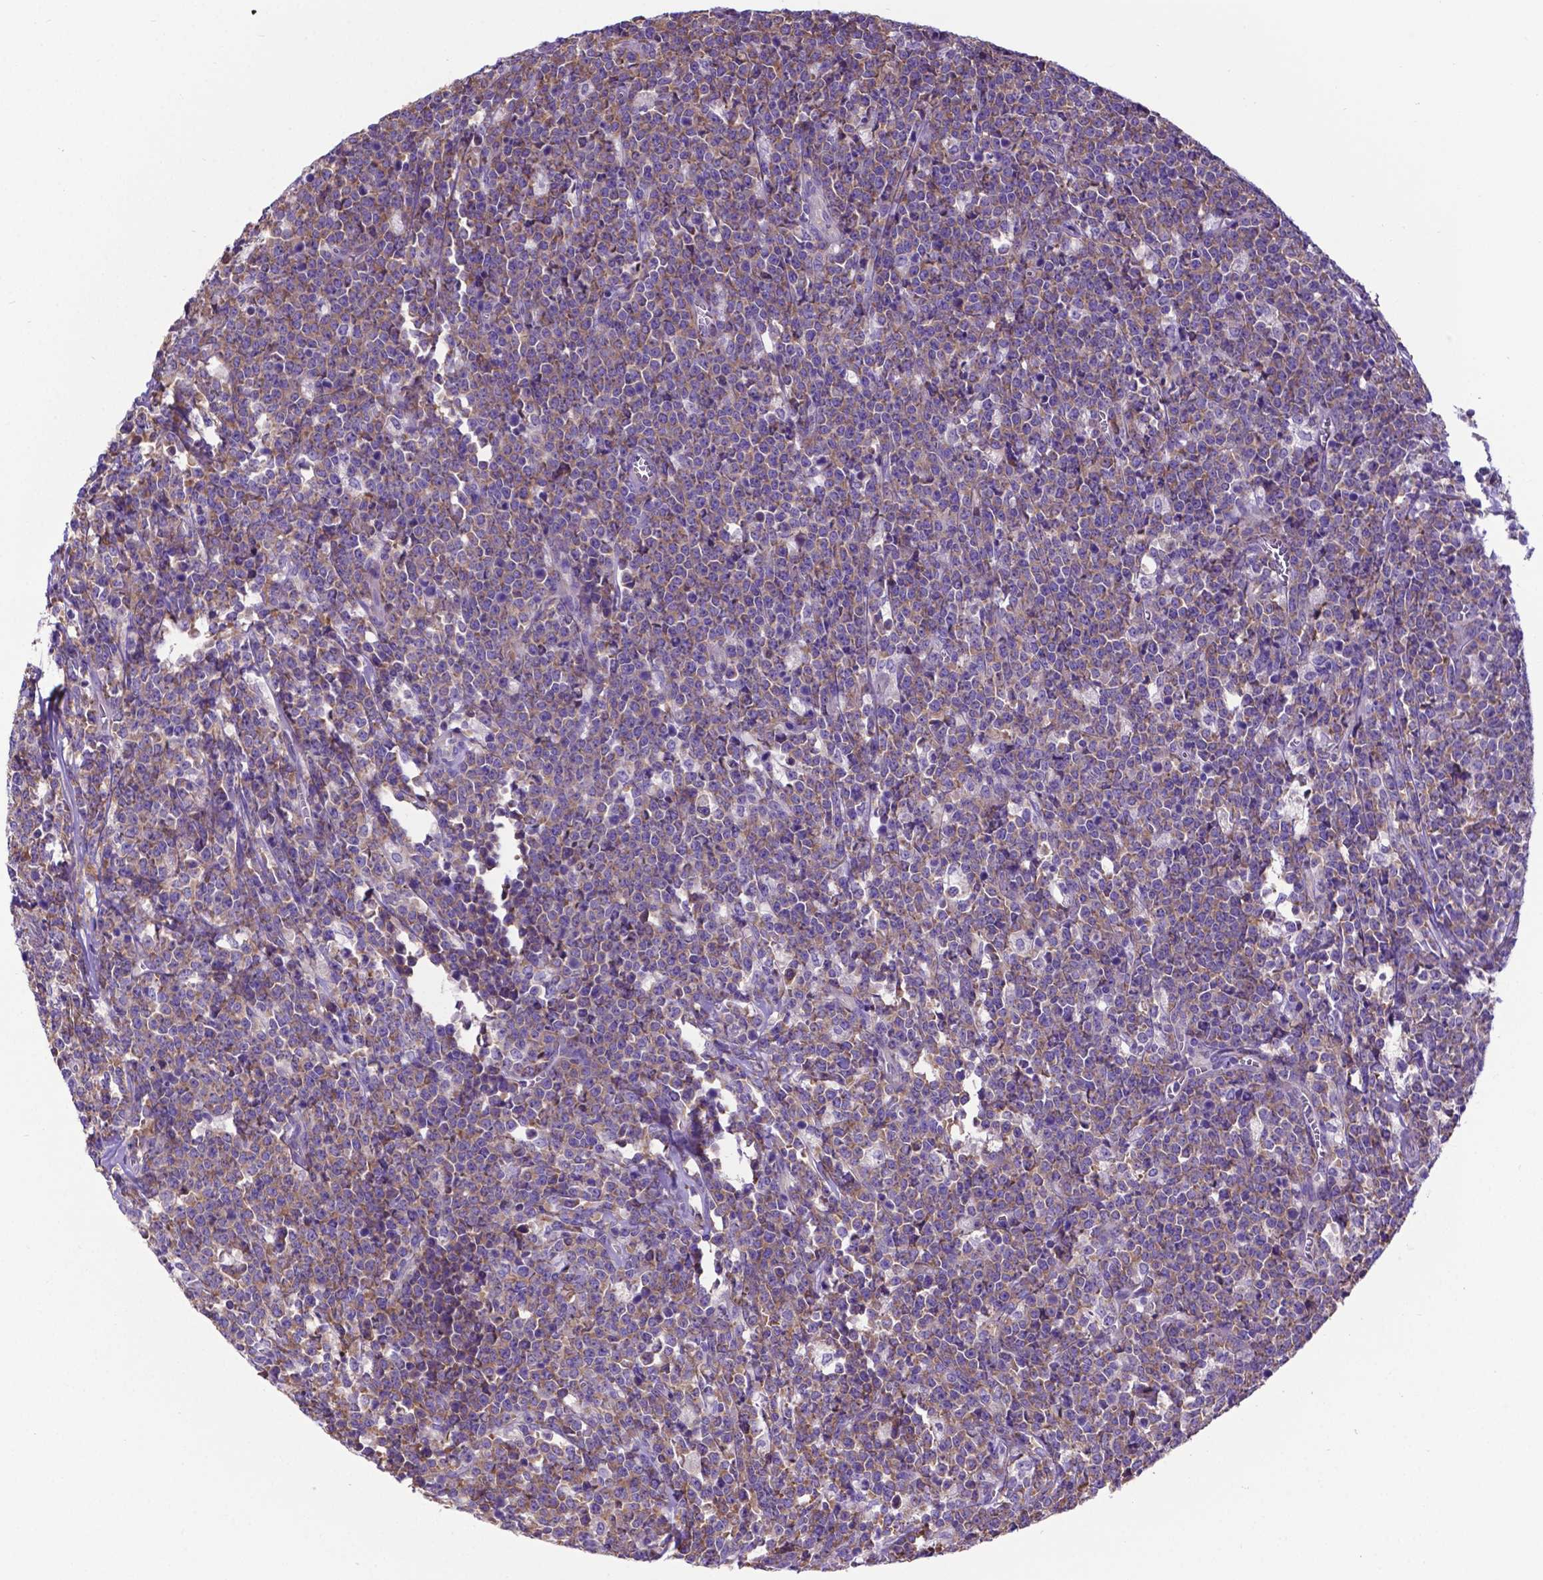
{"staining": {"intensity": "moderate", "quantity": ">75%", "location": "cytoplasmic/membranous"}, "tissue": "lymphoma", "cell_type": "Tumor cells", "image_type": "cancer", "snomed": [{"axis": "morphology", "description": "Malignant lymphoma, non-Hodgkin's type, High grade"}, {"axis": "topography", "description": "Small intestine"}], "caption": "A brown stain labels moderate cytoplasmic/membranous positivity of a protein in malignant lymphoma, non-Hodgkin's type (high-grade) tumor cells.", "gene": "RPL6", "patient": {"sex": "female", "age": 56}}